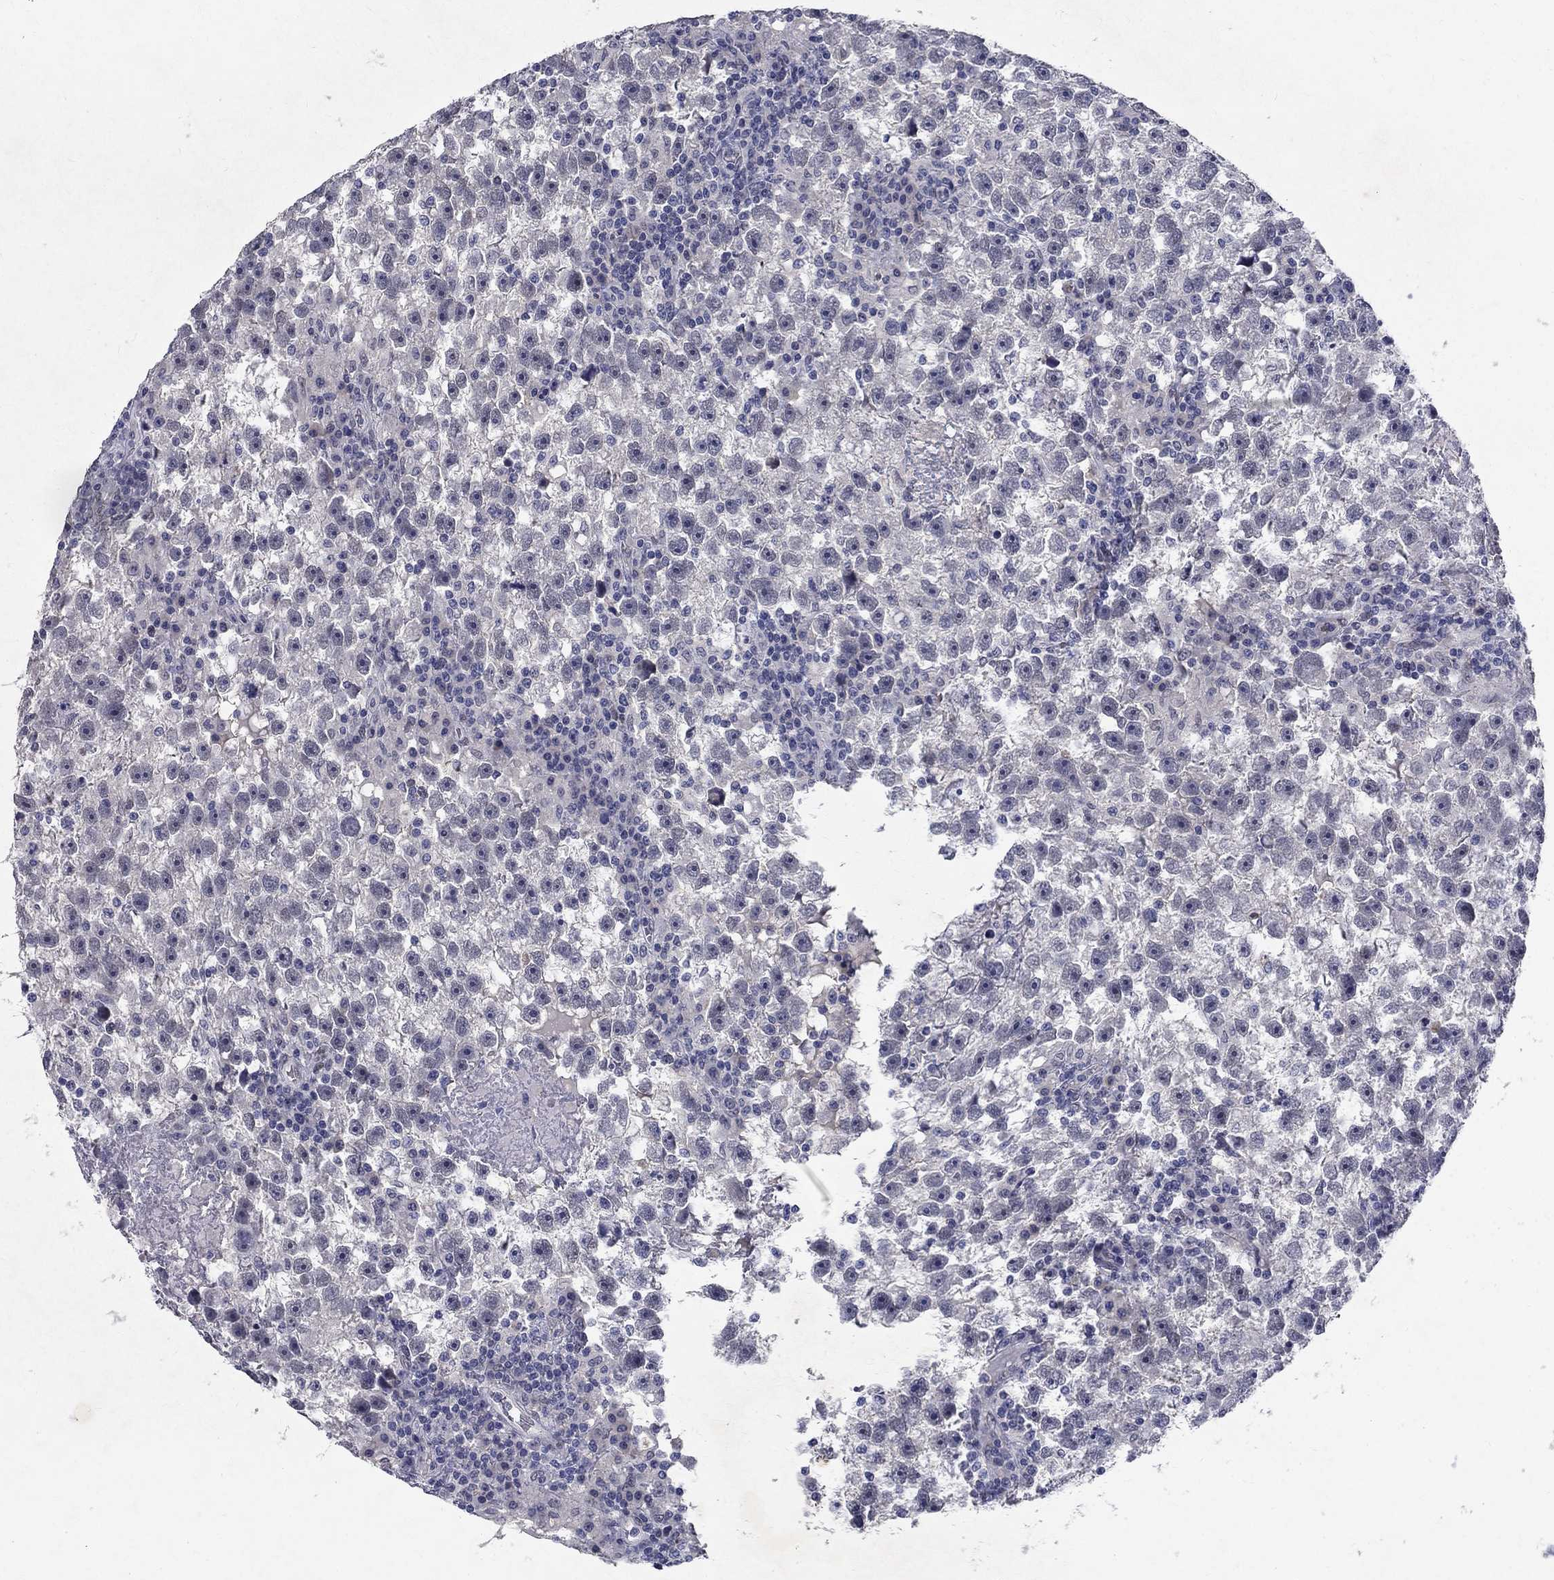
{"staining": {"intensity": "negative", "quantity": "none", "location": "none"}, "tissue": "testis cancer", "cell_type": "Tumor cells", "image_type": "cancer", "snomed": [{"axis": "morphology", "description": "Seminoma, NOS"}, {"axis": "topography", "description": "Testis"}], "caption": "Tumor cells show no significant protein expression in testis cancer.", "gene": "RBFOX1", "patient": {"sex": "male", "age": 47}}